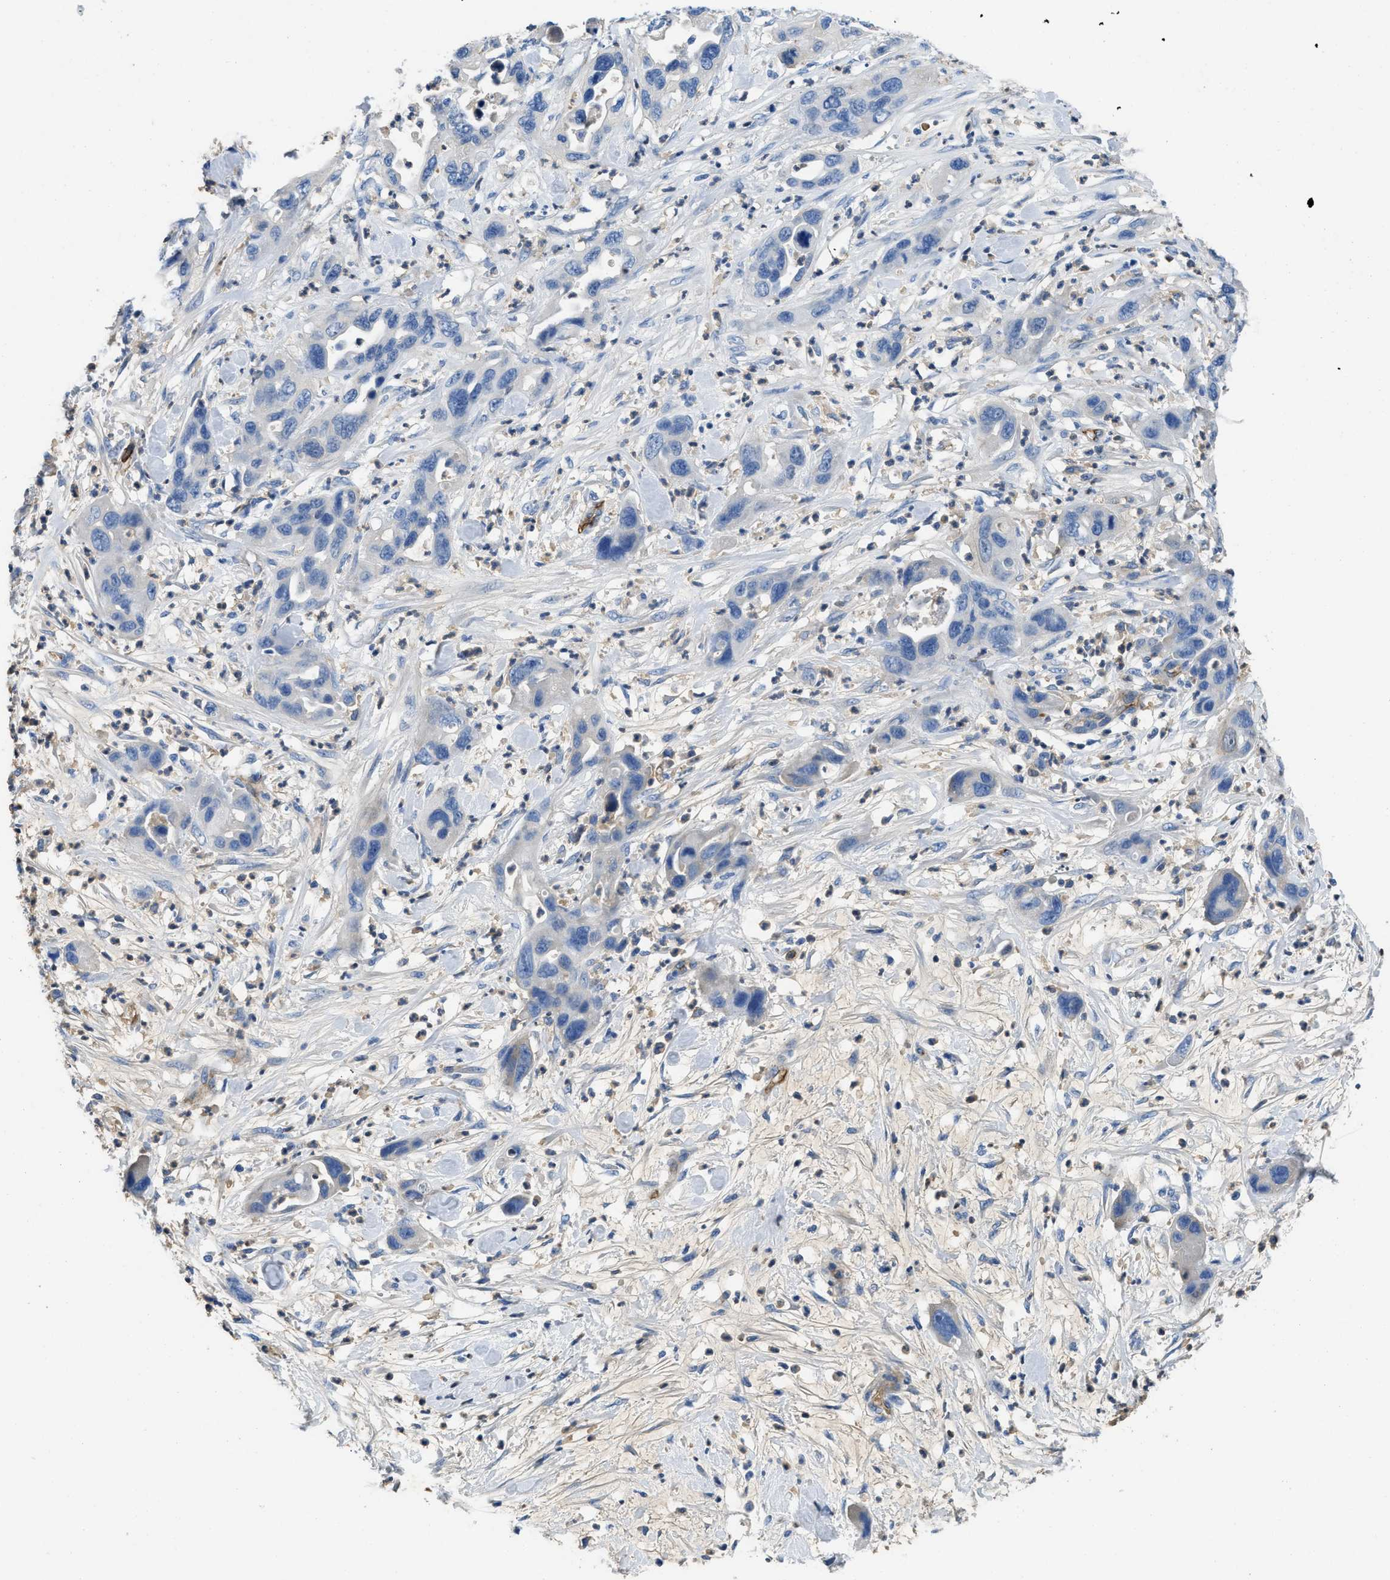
{"staining": {"intensity": "negative", "quantity": "none", "location": "none"}, "tissue": "pancreatic cancer", "cell_type": "Tumor cells", "image_type": "cancer", "snomed": [{"axis": "morphology", "description": "Adenocarcinoma, NOS"}, {"axis": "topography", "description": "Pancreas"}], "caption": "The histopathology image reveals no staining of tumor cells in pancreatic adenocarcinoma.", "gene": "SPEG", "patient": {"sex": "female", "age": 71}}